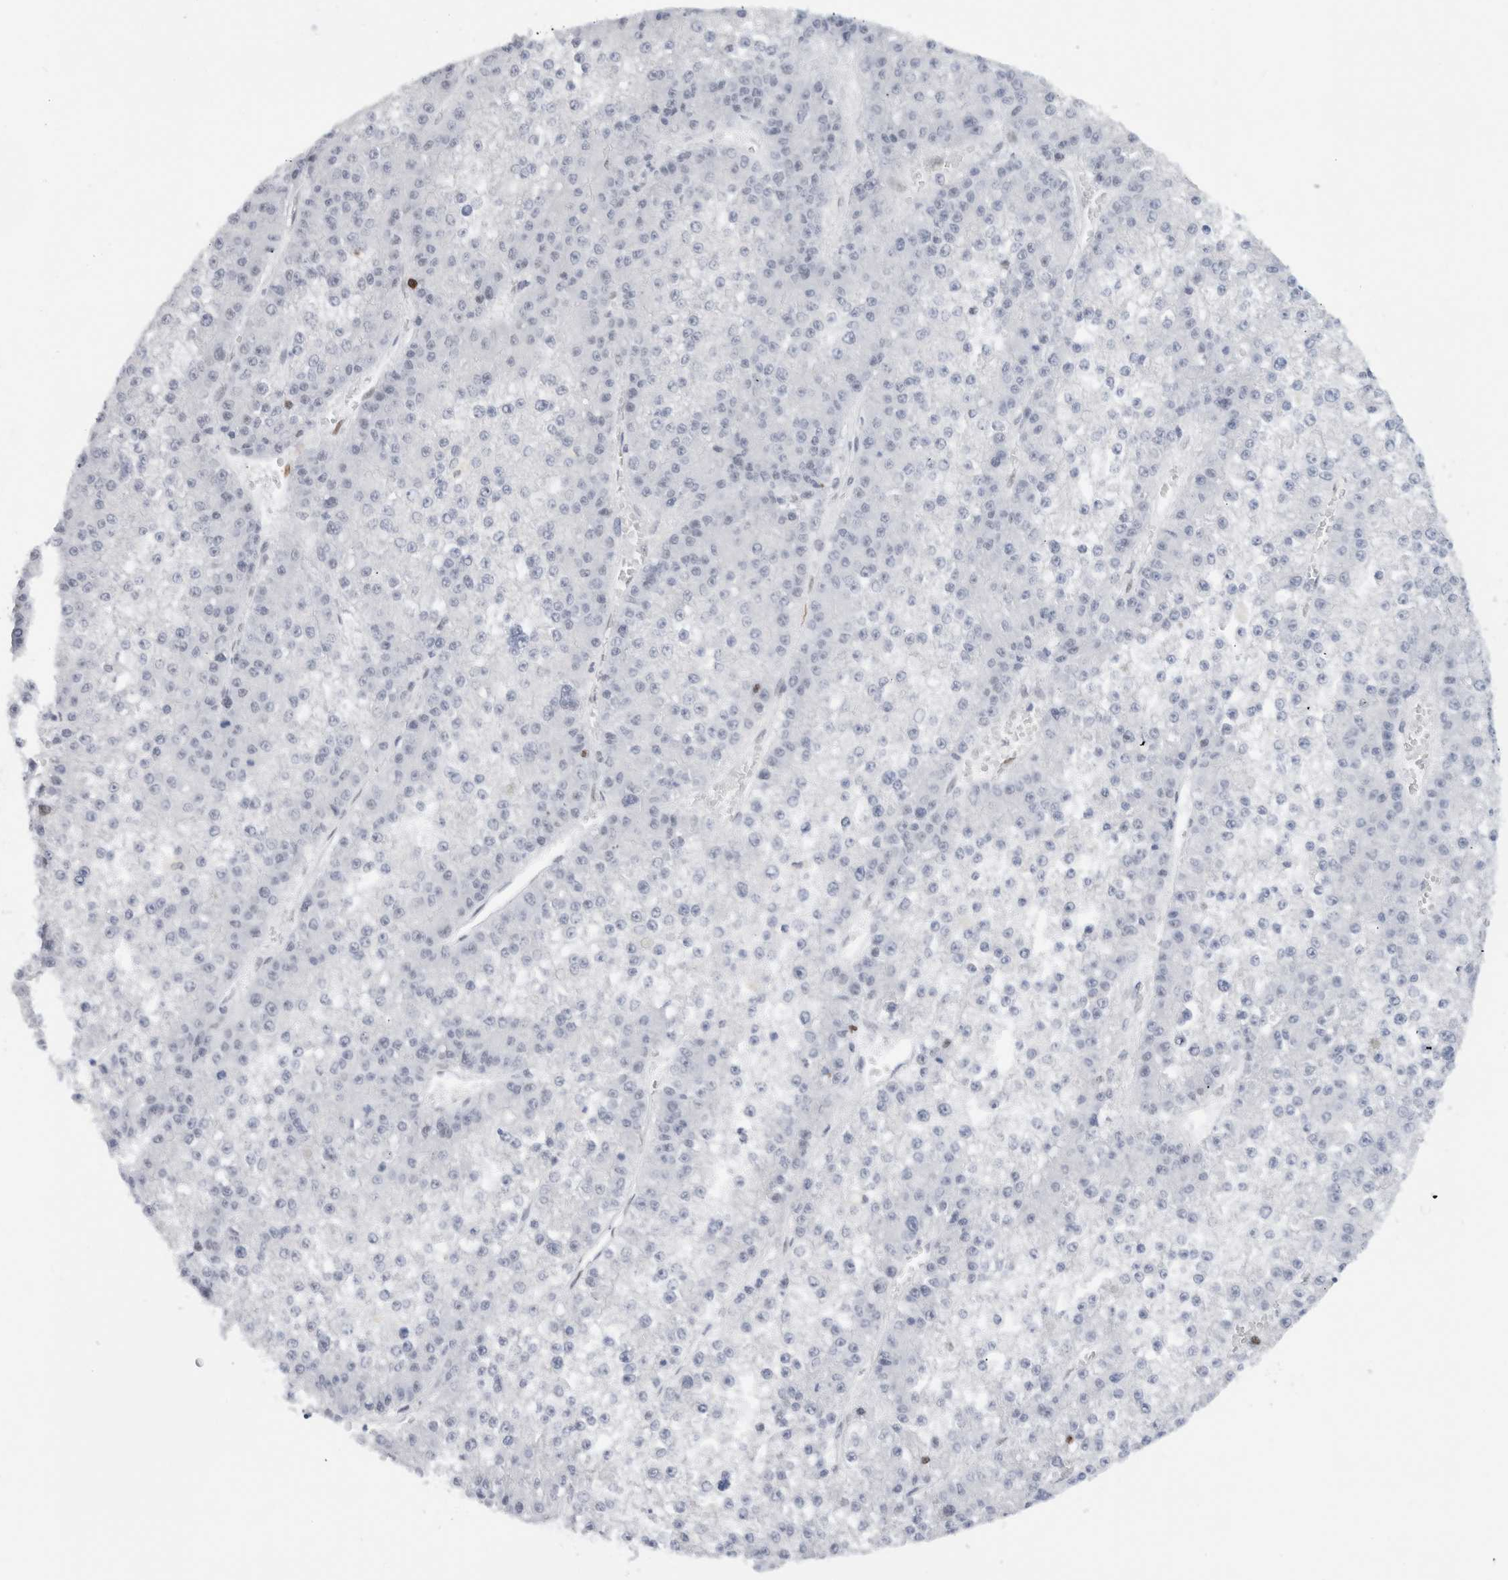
{"staining": {"intensity": "negative", "quantity": "none", "location": "none"}, "tissue": "liver cancer", "cell_type": "Tumor cells", "image_type": "cancer", "snomed": [{"axis": "morphology", "description": "Carcinoma, Hepatocellular, NOS"}, {"axis": "topography", "description": "Liver"}], "caption": "A micrograph of liver cancer (hepatocellular carcinoma) stained for a protein reveals no brown staining in tumor cells. Brightfield microscopy of immunohistochemistry (IHC) stained with DAB (brown) and hematoxylin (blue), captured at high magnification.", "gene": "COPS7A", "patient": {"sex": "female", "age": 73}}